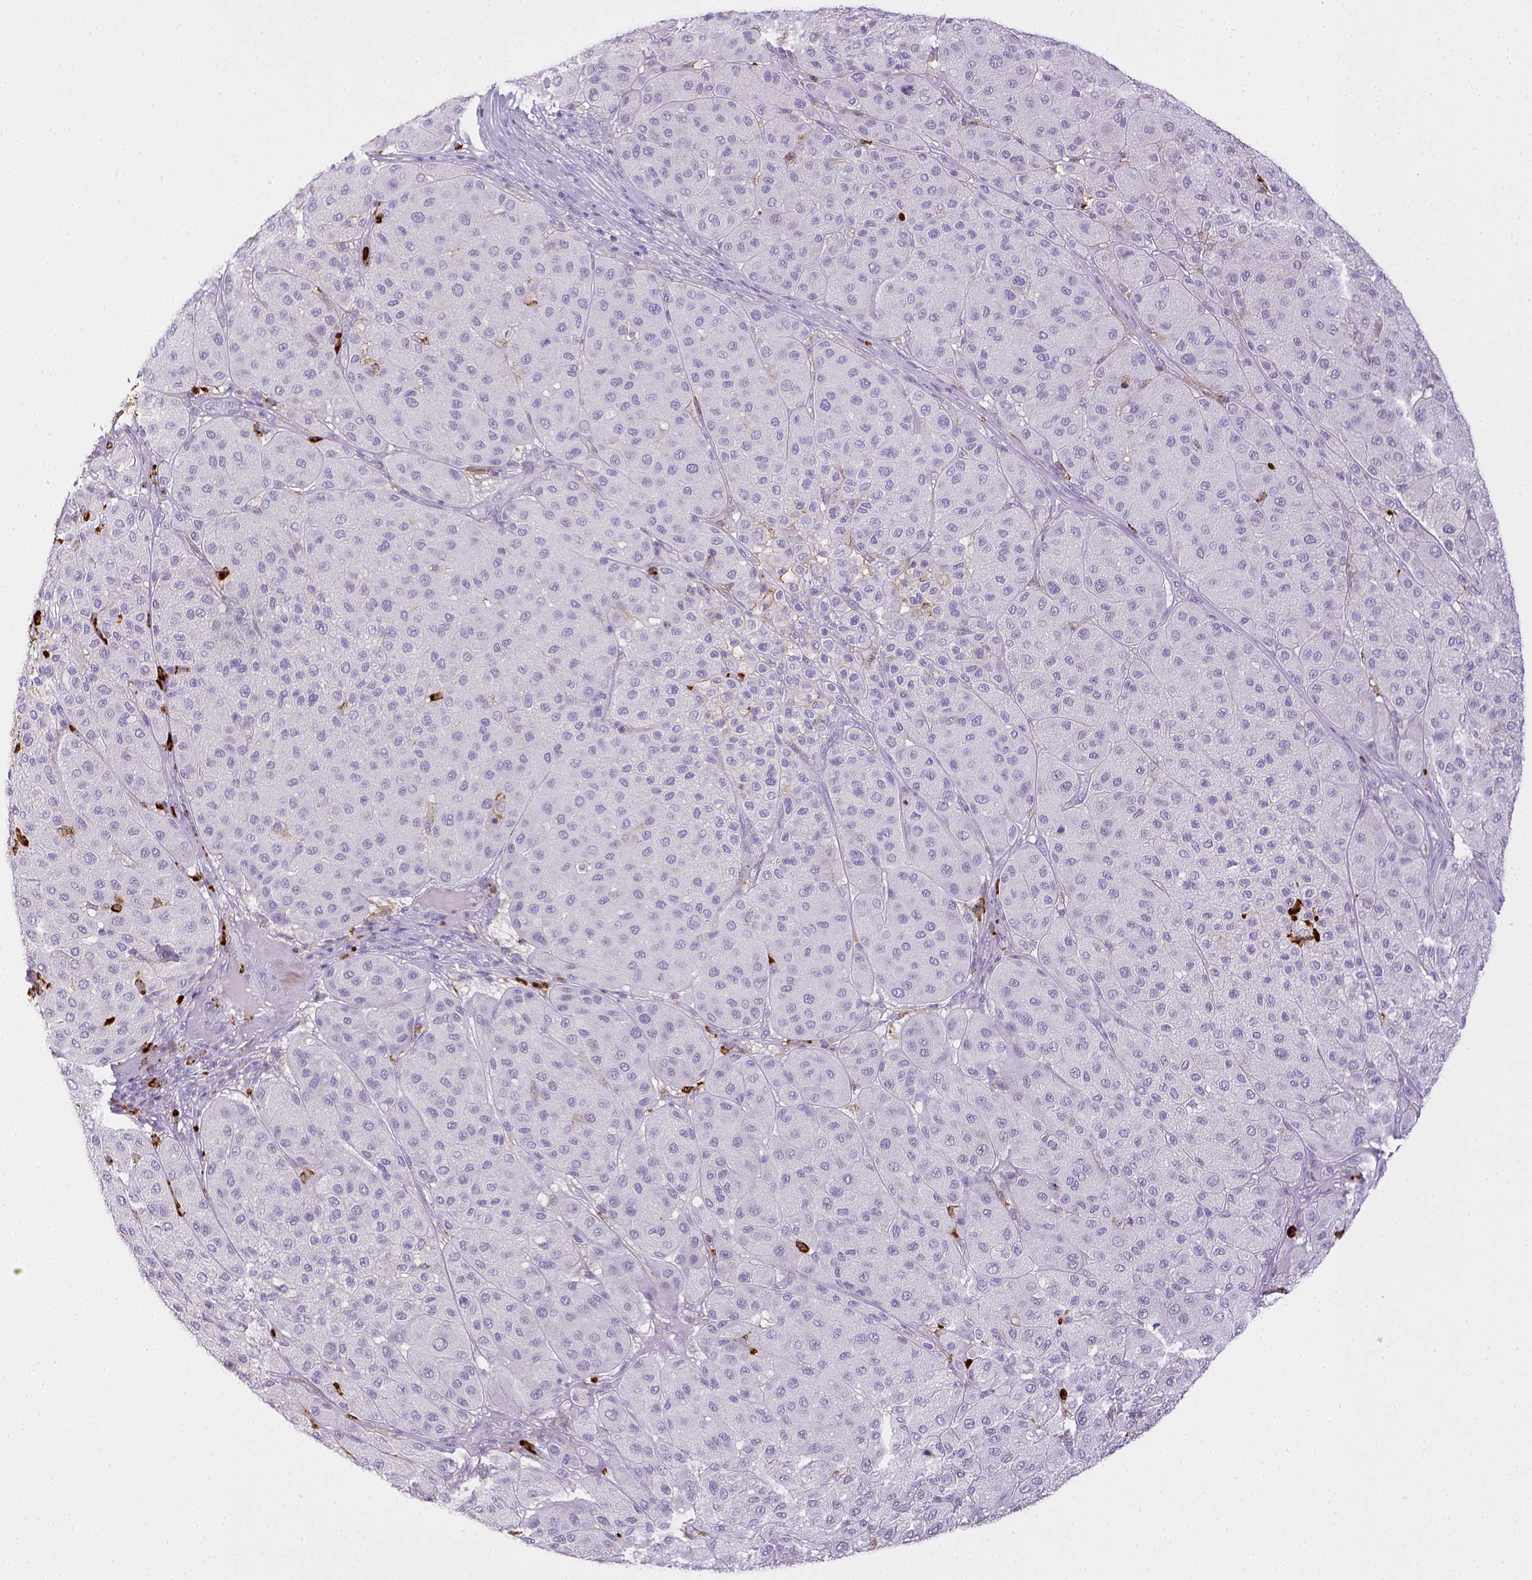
{"staining": {"intensity": "negative", "quantity": "none", "location": "none"}, "tissue": "melanoma", "cell_type": "Tumor cells", "image_type": "cancer", "snomed": [{"axis": "morphology", "description": "Malignant melanoma, Metastatic site"}, {"axis": "topography", "description": "Smooth muscle"}], "caption": "This photomicrograph is of malignant melanoma (metastatic site) stained with IHC to label a protein in brown with the nuclei are counter-stained blue. There is no expression in tumor cells.", "gene": "ITGAM", "patient": {"sex": "male", "age": 41}}